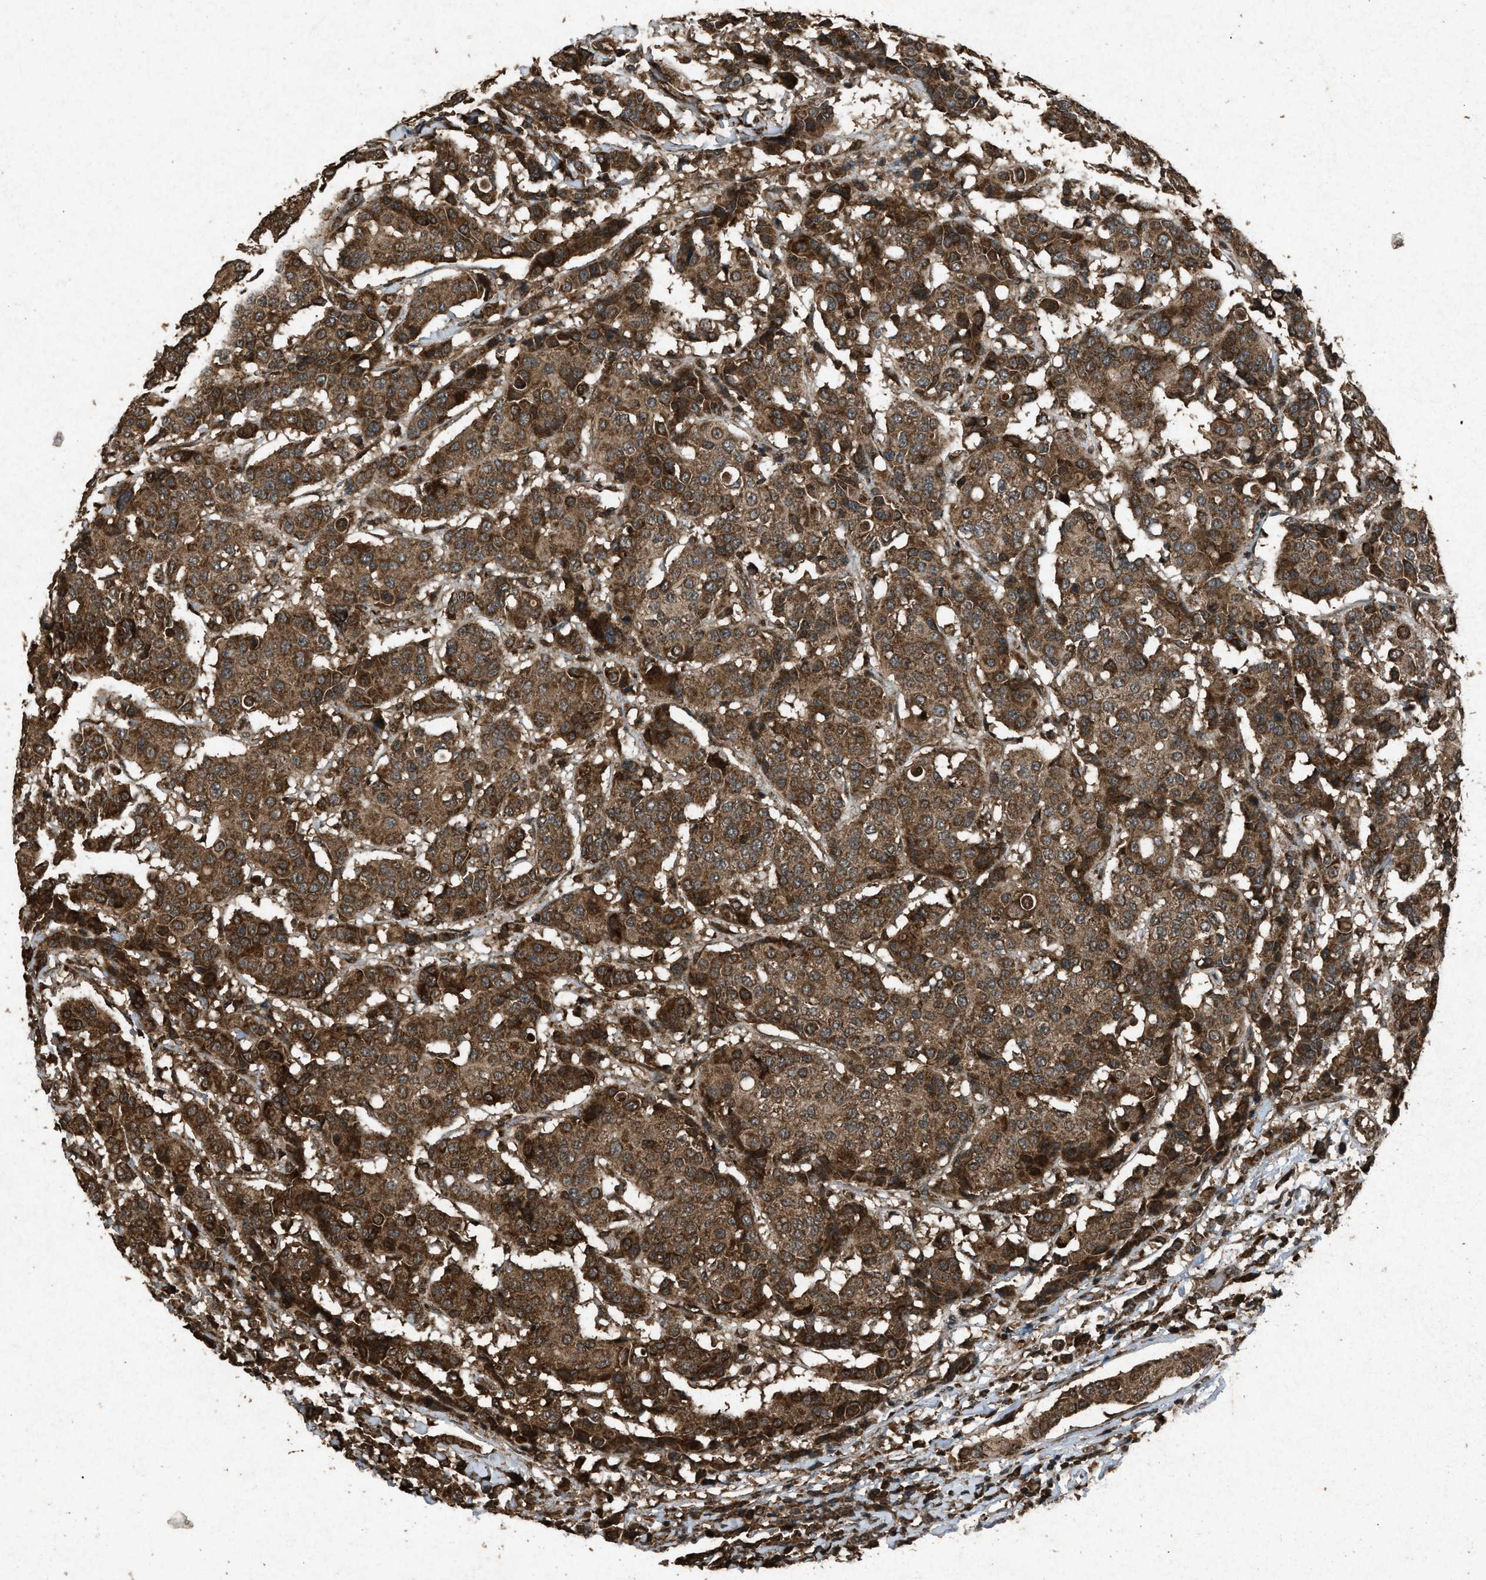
{"staining": {"intensity": "strong", "quantity": ">75%", "location": "cytoplasmic/membranous"}, "tissue": "breast cancer", "cell_type": "Tumor cells", "image_type": "cancer", "snomed": [{"axis": "morphology", "description": "Duct carcinoma"}, {"axis": "topography", "description": "Breast"}], "caption": "Immunohistochemical staining of human infiltrating ductal carcinoma (breast) reveals high levels of strong cytoplasmic/membranous protein expression in about >75% of tumor cells. Ihc stains the protein of interest in brown and the nuclei are stained blue.", "gene": "OAS1", "patient": {"sex": "female", "age": 27}}